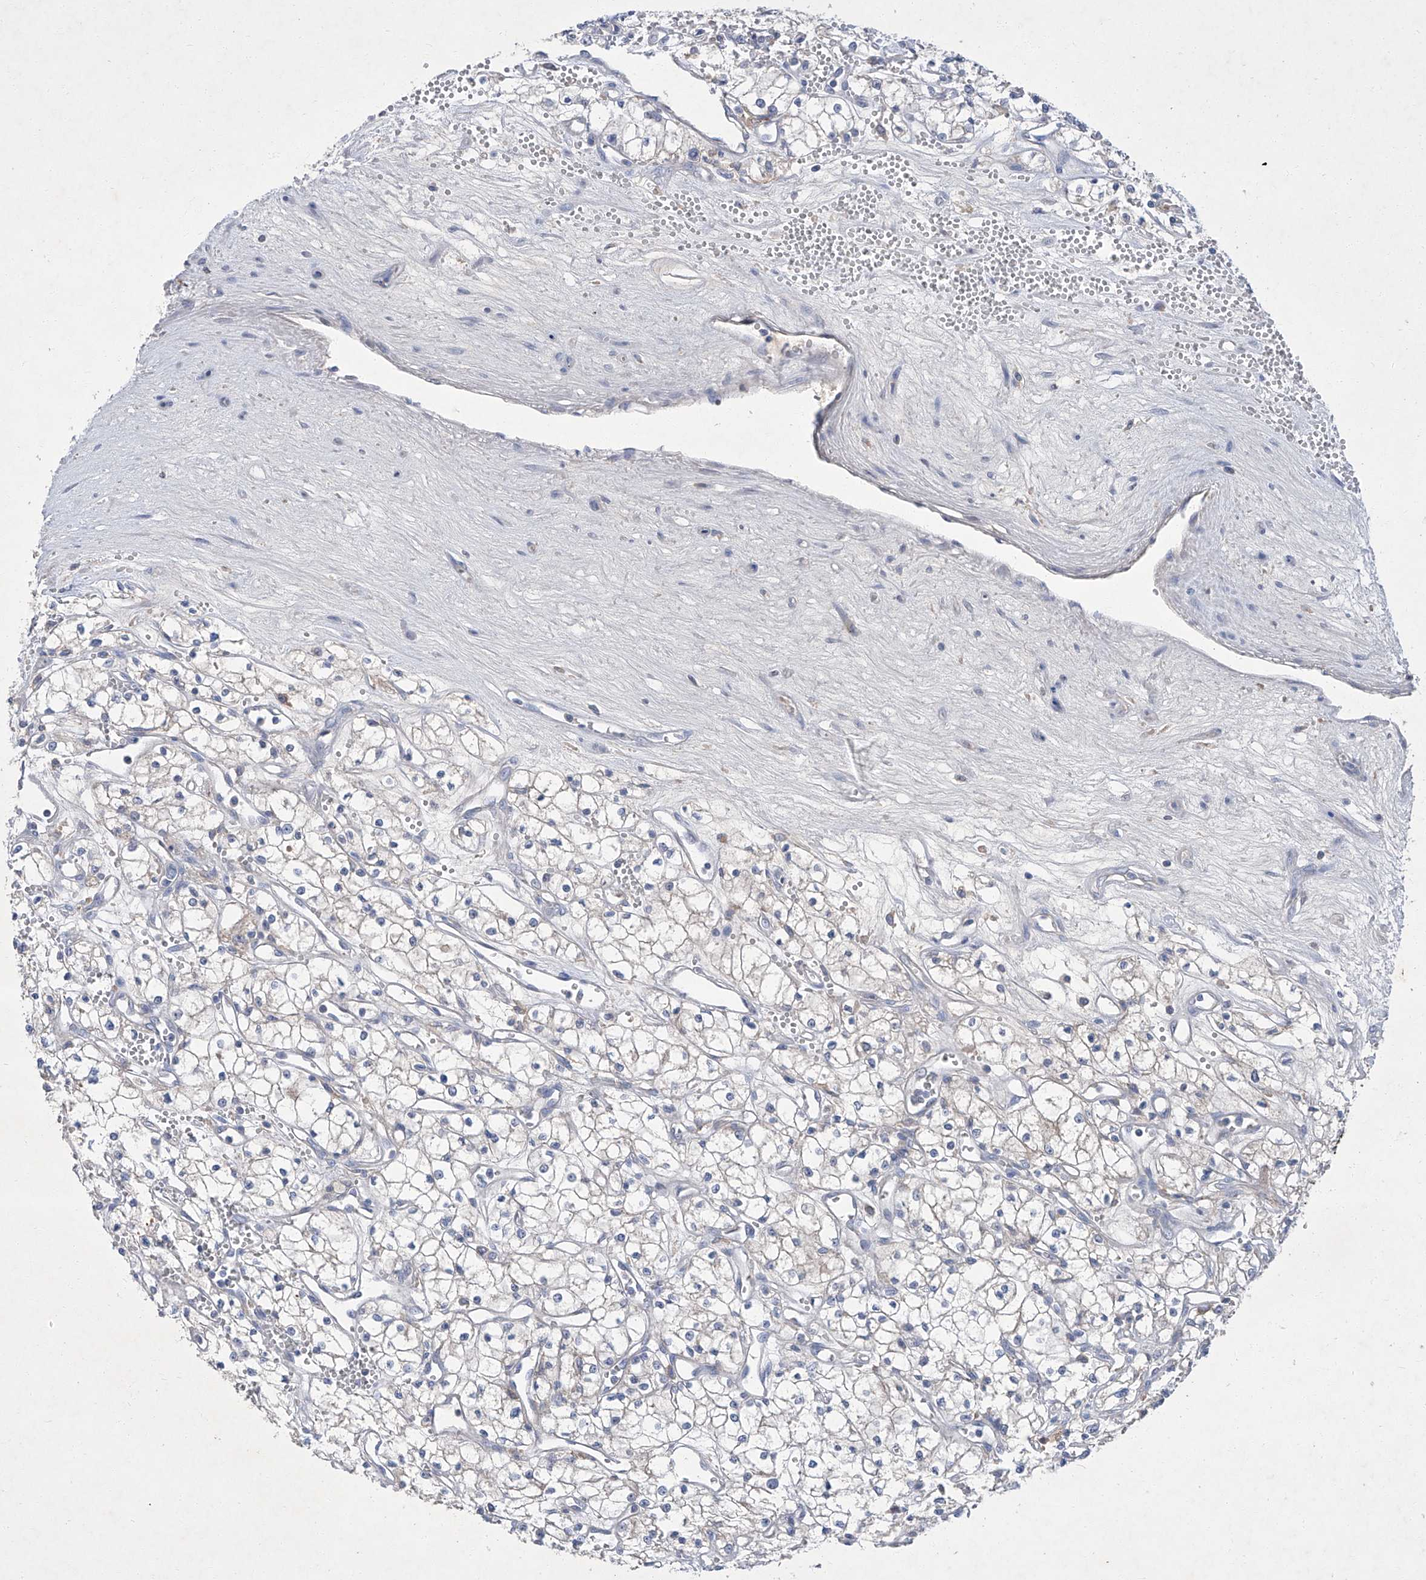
{"staining": {"intensity": "negative", "quantity": "none", "location": "none"}, "tissue": "renal cancer", "cell_type": "Tumor cells", "image_type": "cancer", "snomed": [{"axis": "morphology", "description": "Adenocarcinoma, NOS"}, {"axis": "topography", "description": "Kidney"}], "caption": "Micrograph shows no significant protein expression in tumor cells of adenocarcinoma (renal).", "gene": "SBK2", "patient": {"sex": "male", "age": 59}}